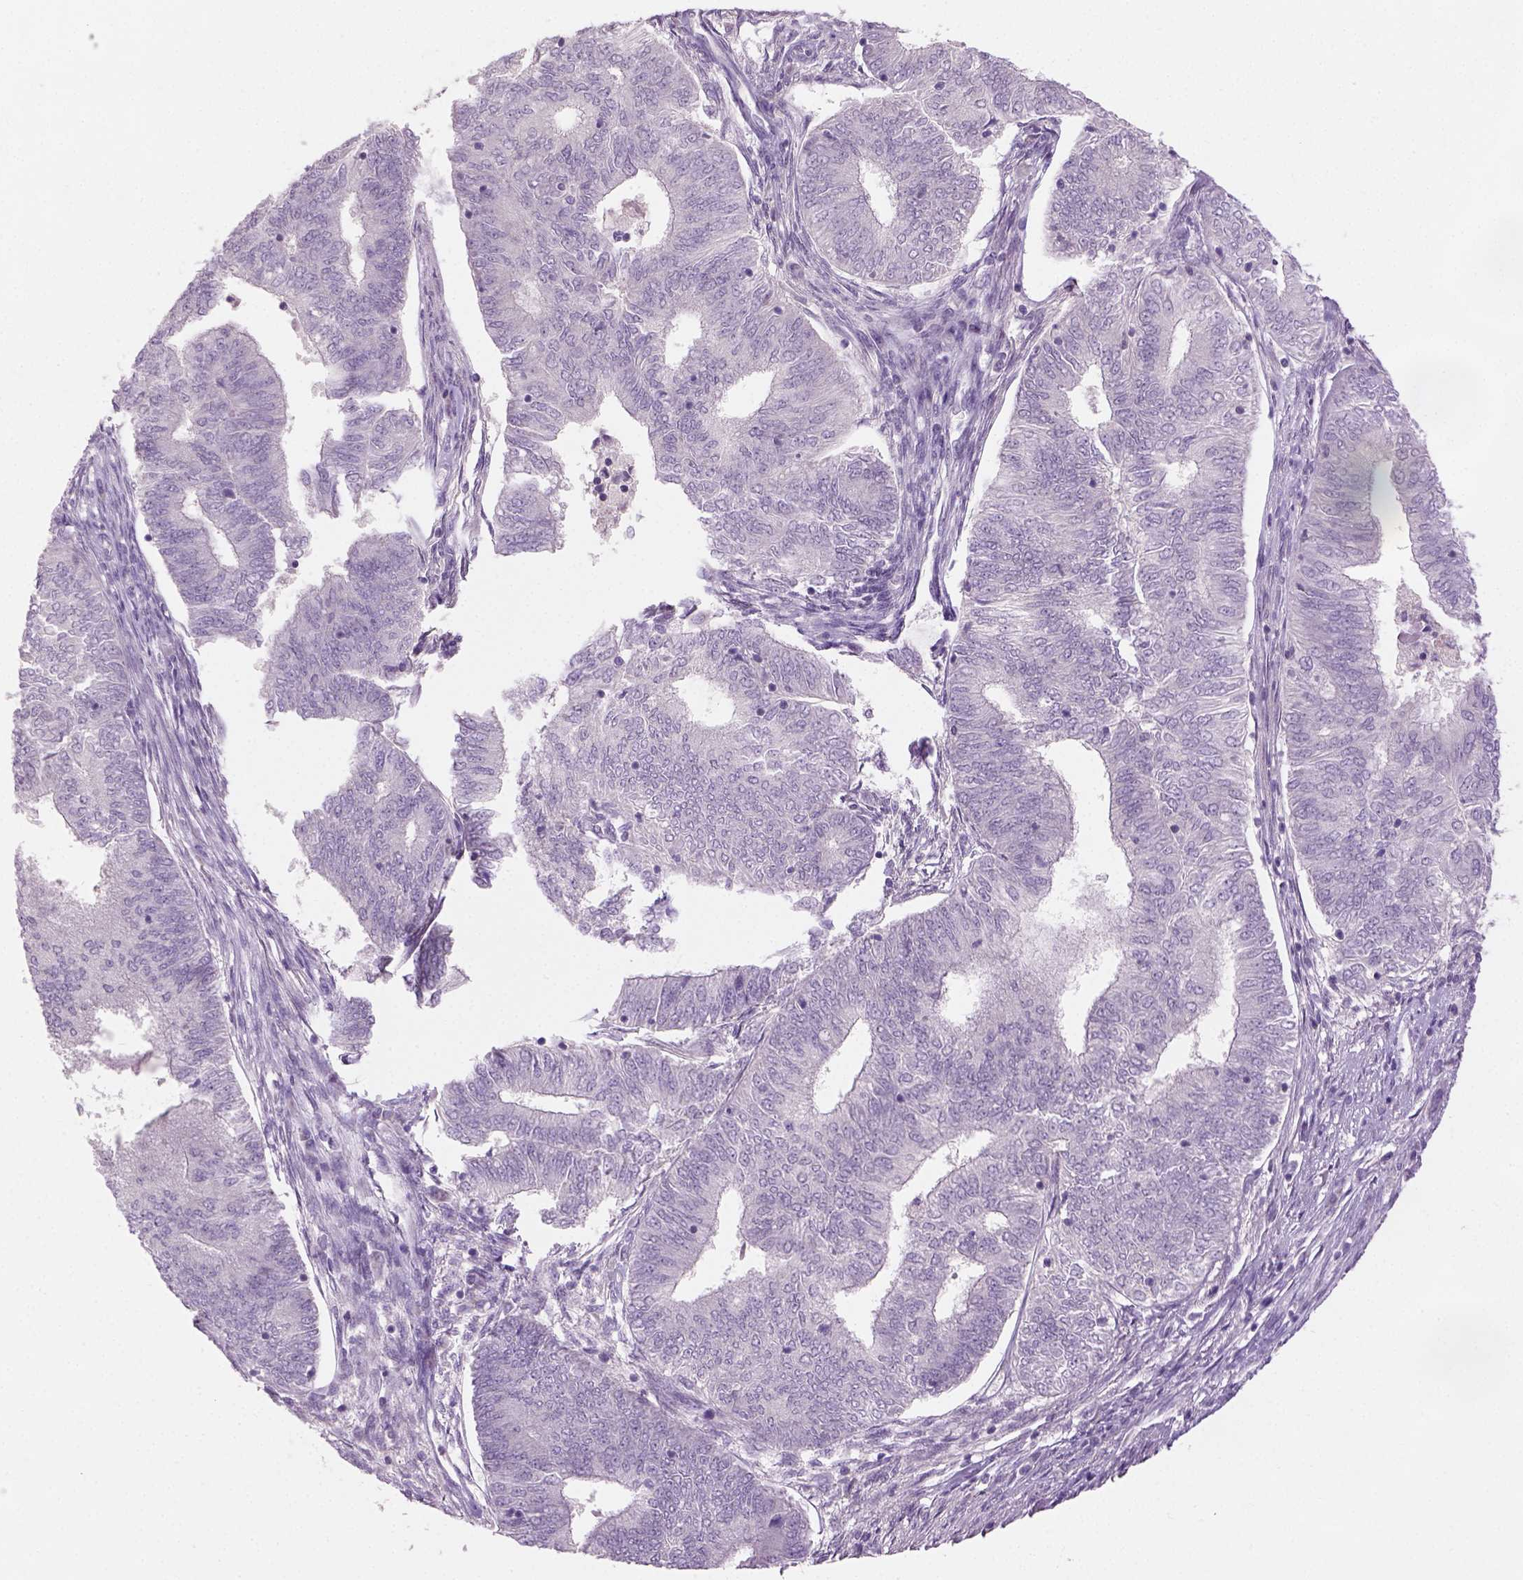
{"staining": {"intensity": "negative", "quantity": "none", "location": "none"}, "tissue": "endometrial cancer", "cell_type": "Tumor cells", "image_type": "cancer", "snomed": [{"axis": "morphology", "description": "Adenocarcinoma, NOS"}, {"axis": "topography", "description": "Endometrium"}], "caption": "High power microscopy histopathology image of an IHC micrograph of endometrial cancer, revealing no significant expression in tumor cells.", "gene": "GFI1B", "patient": {"sex": "female", "age": 62}}